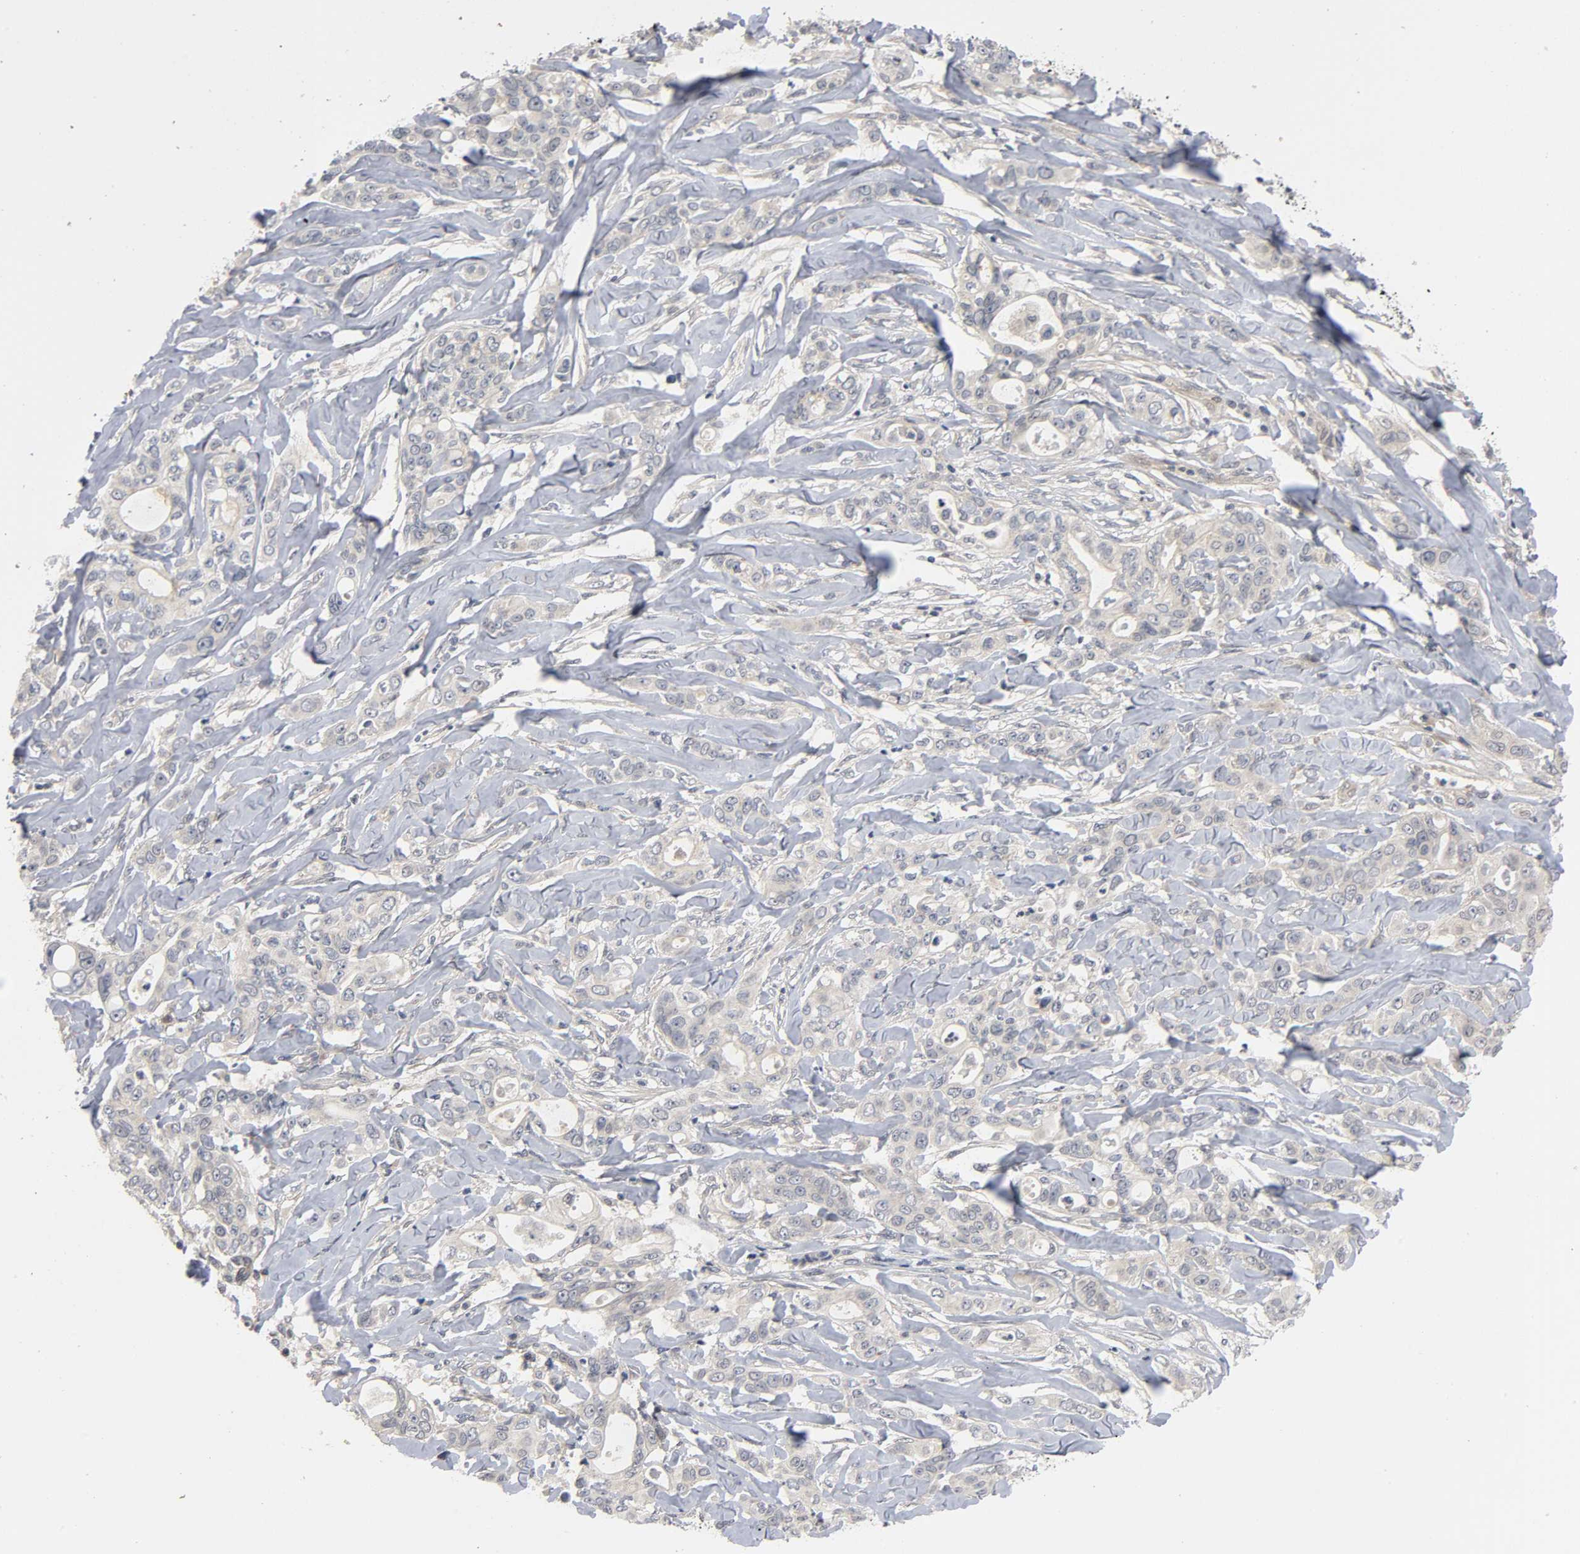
{"staining": {"intensity": "weak", "quantity": ">75%", "location": "cytoplasmic/membranous"}, "tissue": "liver cancer", "cell_type": "Tumor cells", "image_type": "cancer", "snomed": [{"axis": "morphology", "description": "Cholangiocarcinoma"}, {"axis": "topography", "description": "Liver"}], "caption": "Tumor cells demonstrate weak cytoplasmic/membranous positivity in approximately >75% of cells in liver cancer.", "gene": "MAPK8", "patient": {"sex": "female", "age": 67}}